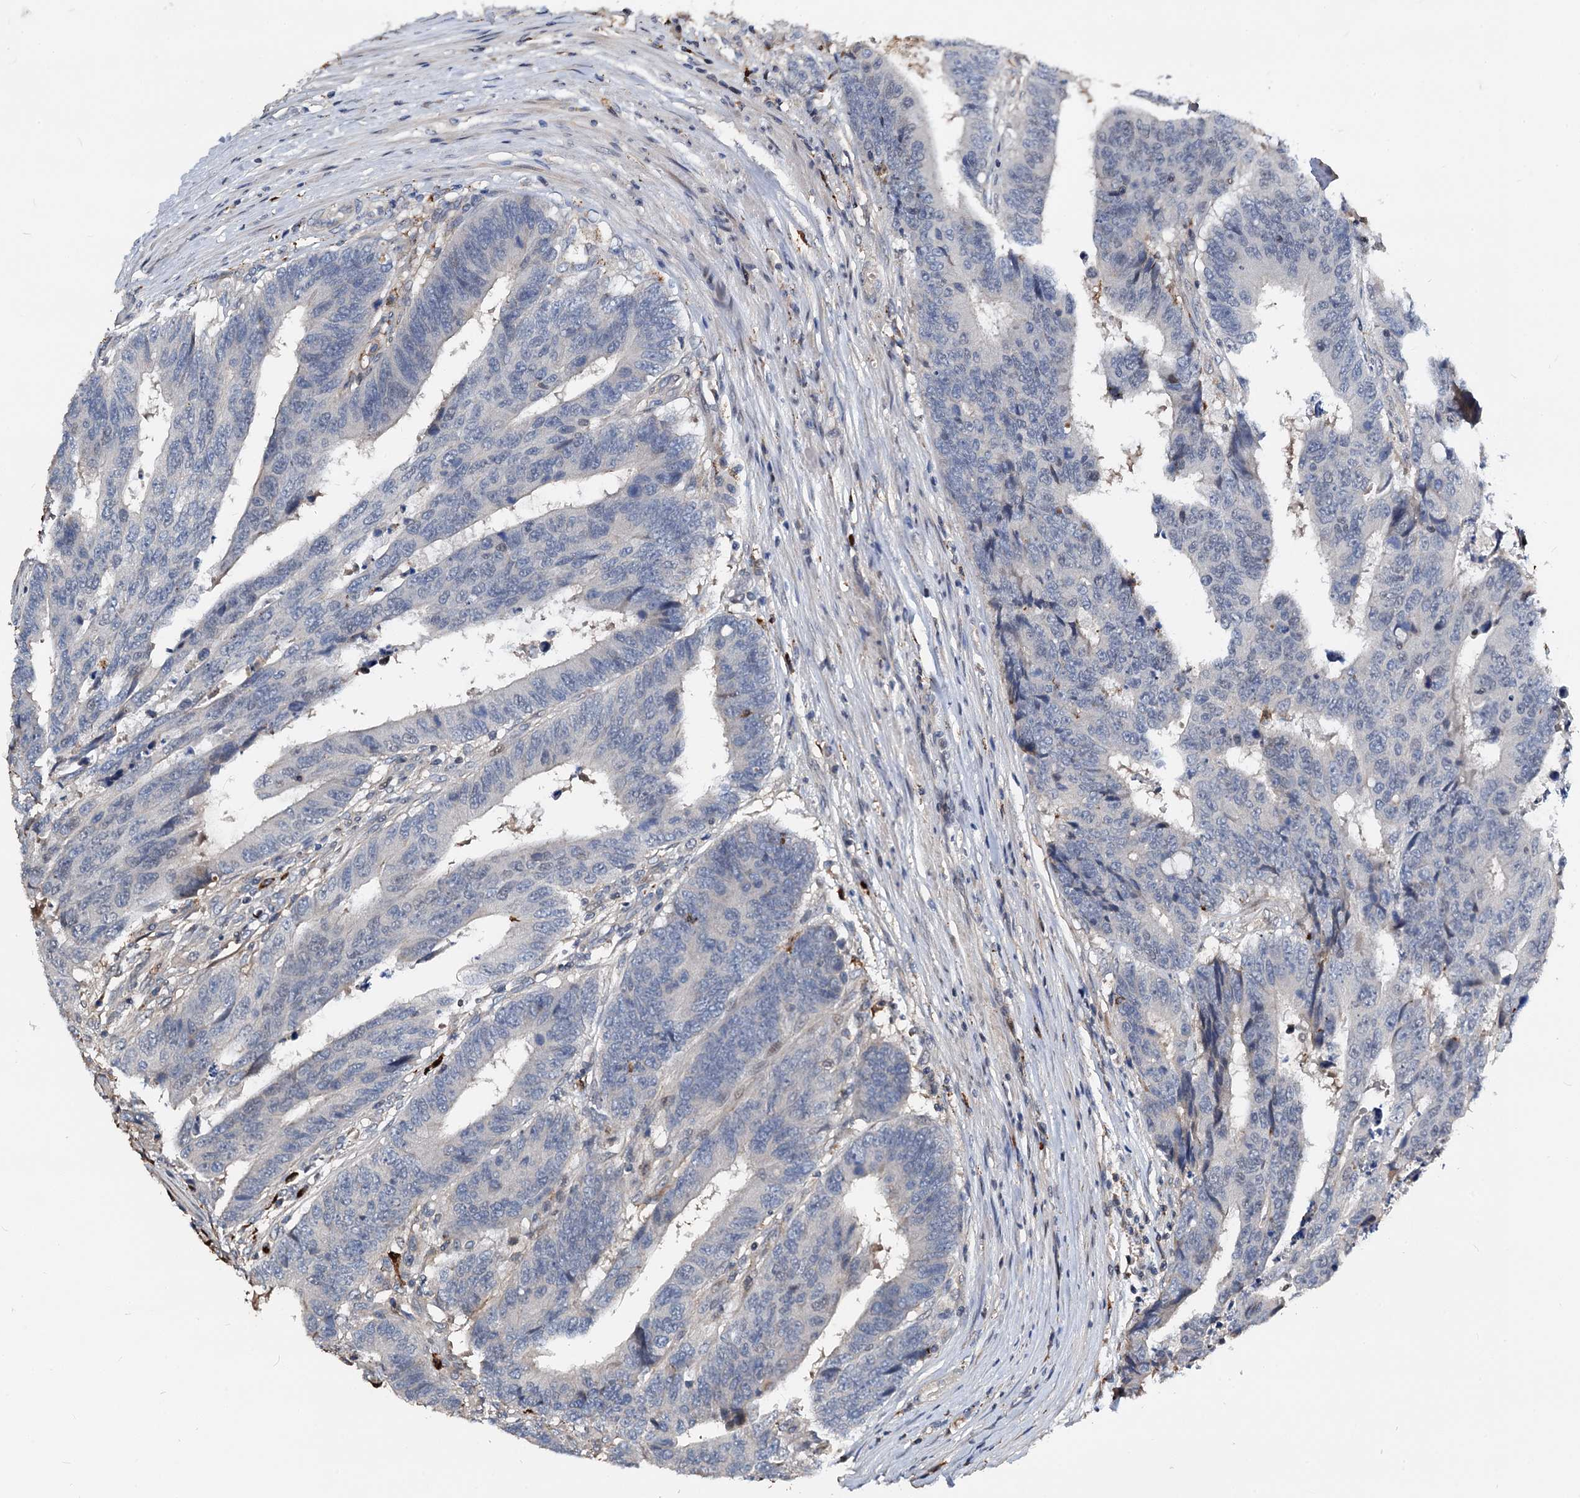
{"staining": {"intensity": "negative", "quantity": "none", "location": "none"}, "tissue": "colorectal cancer", "cell_type": "Tumor cells", "image_type": "cancer", "snomed": [{"axis": "morphology", "description": "Adenocarcinoma, NOS"}, {"axis": "topography", "description": "Rectum"}], "caption": "Human colorectal adenocarcinoma stained for a protein using IHC demonstrates no staining in tumor cells.", "gene": "ATG101", "patient": {"sex": "male", "age": 84}}